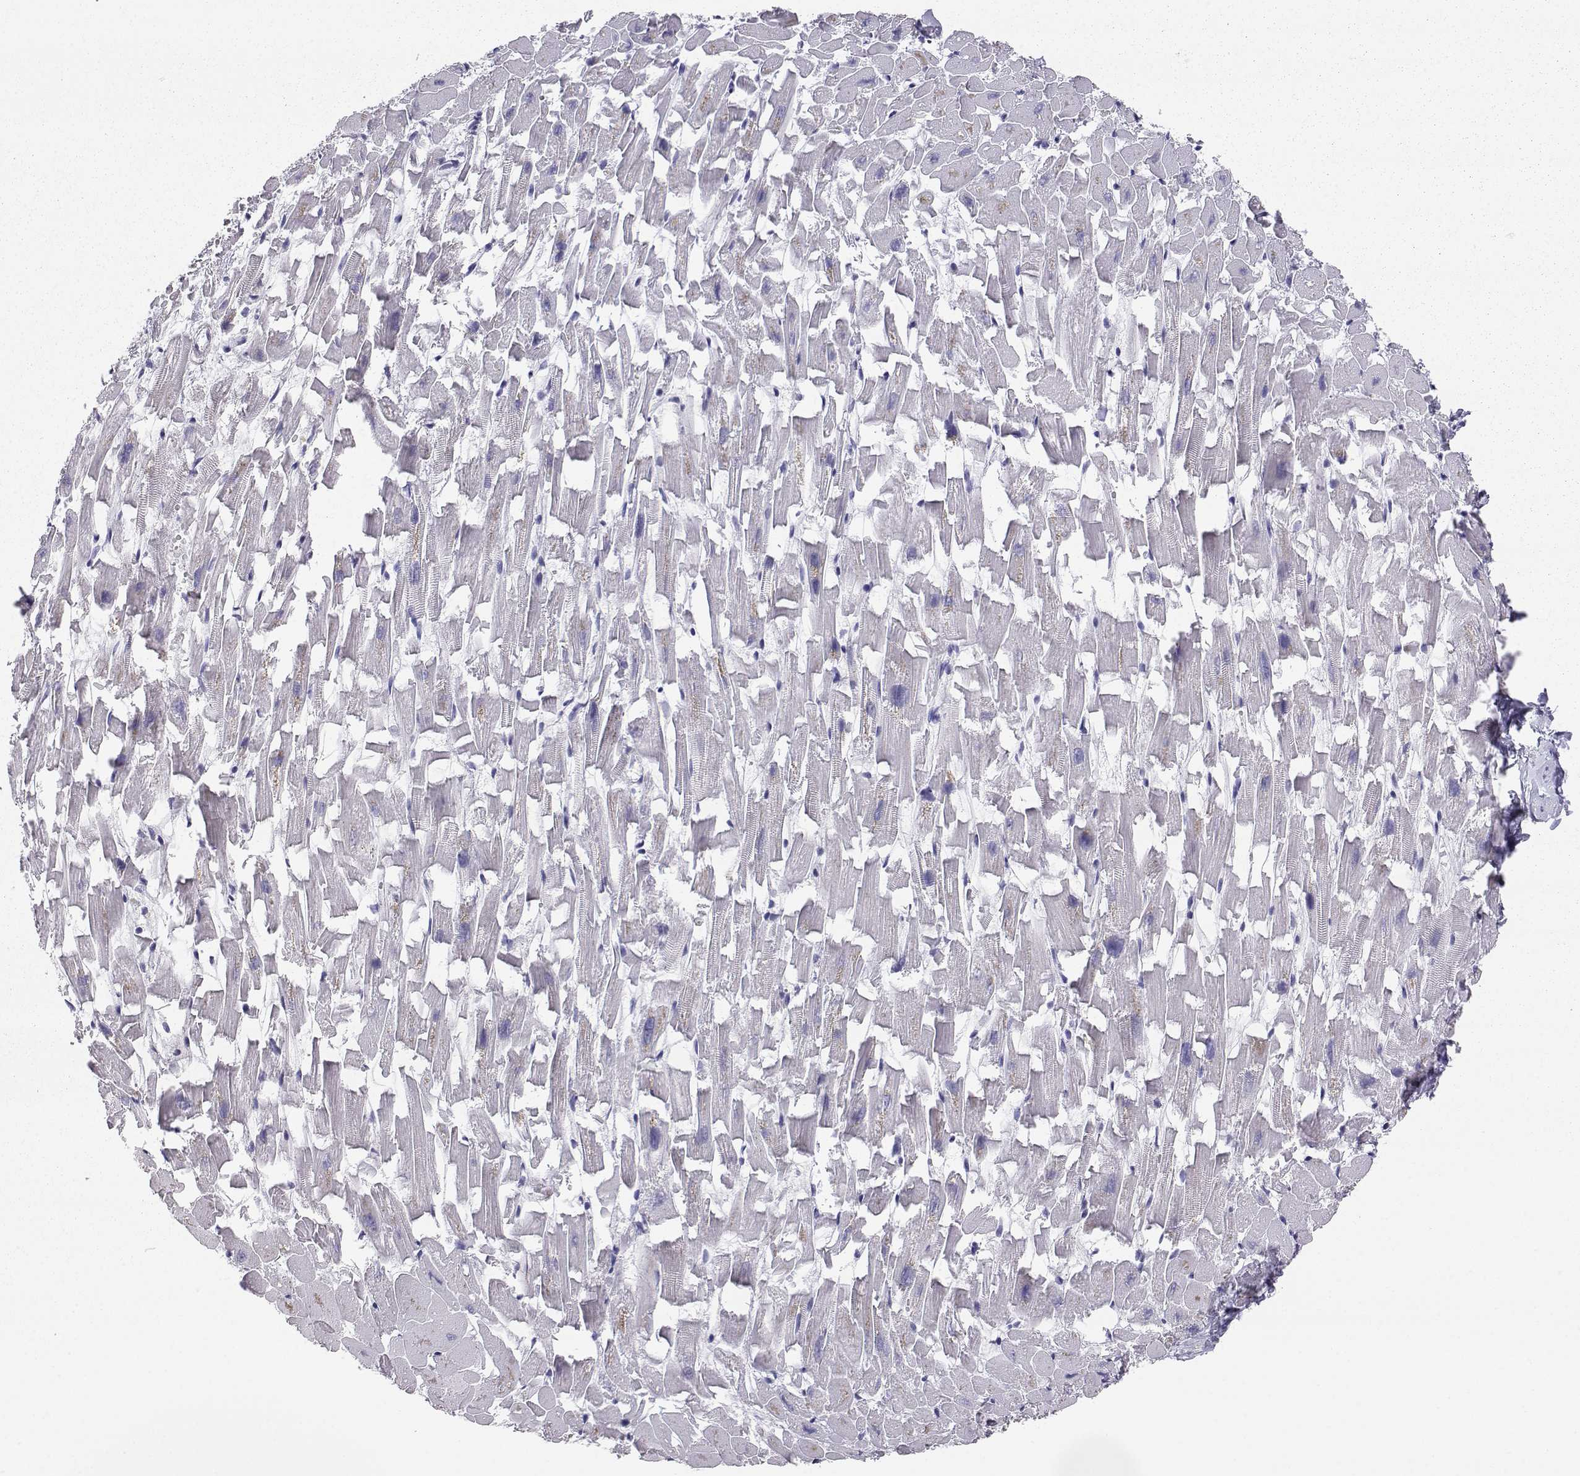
{"staining": {"intensity": "negative", "quantity": "none", "location": "none"}, "tissue": "heart muscle", "cell_type": "Cardiomyocytes", "image_type": "normal", "snomed": [{"axis": "morphology", "description": "Normal tissue, NOS"}, {"axis": "topography", "description": "Heart"}], "caption": "This is a micrograph of immunohistochemistry staining of normal heart muscle, which shows no expression in cardiomyocytes.", "gene": "AKR1B1", "patient": {"sex": "female", "age": 64}}